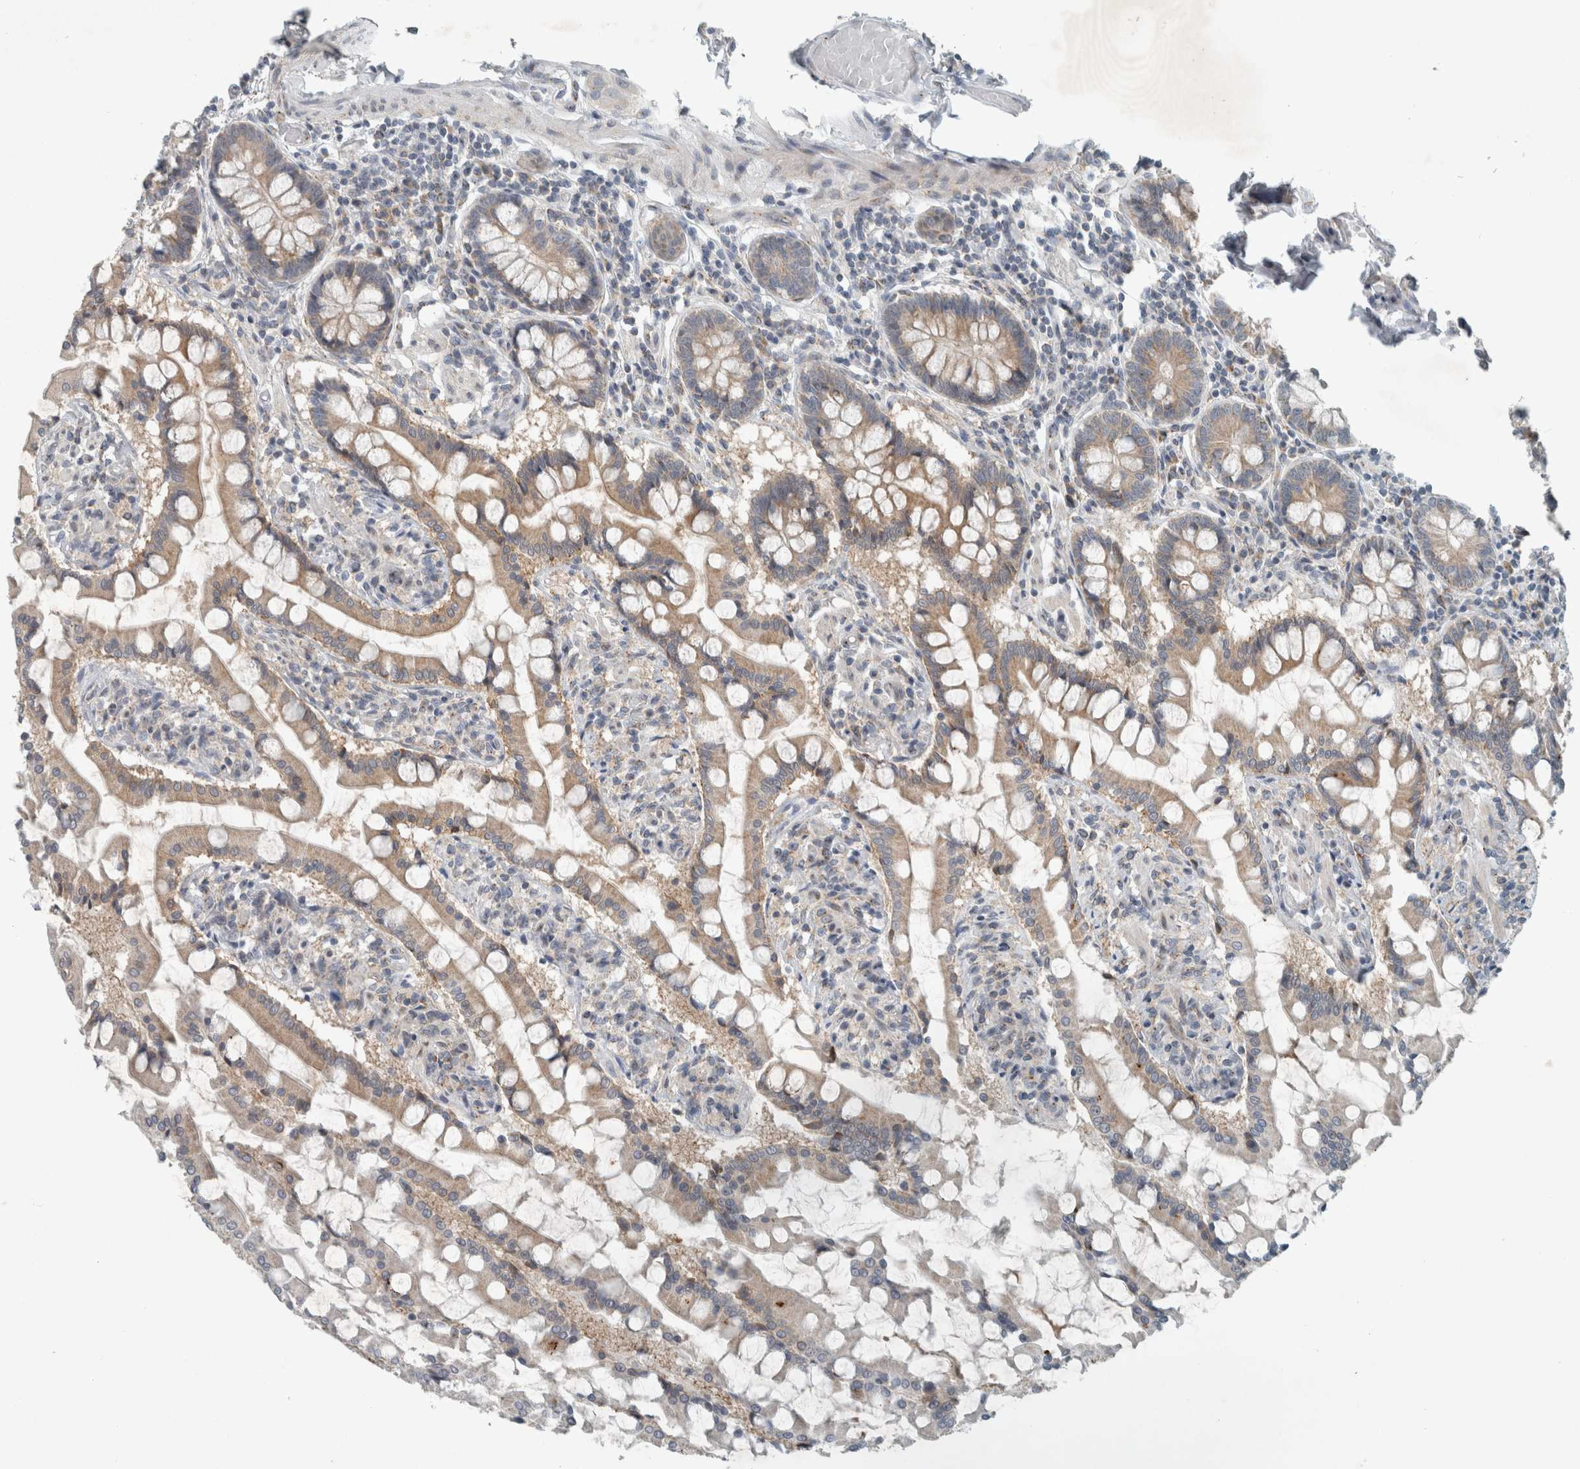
{"staining": {"intensity": "moderate", "quantity": ">75%", "location": "cytoplasmic/membranous"}, "tissue": "small intestine", "cell_type": "Glandular cells", "image_type": "normal", "snomed": [{"axis": "morphology", "description": "Normal tissue, NOS"}, {"axis": "topography", "description": "Small intestine"}], "caption": "An image of small intestine stained for a protein displays moderate cytoplasmic/membranous brown staining in glandular cells.", "gene": "KIF1C", "patient": {"sex": "male", "age": 41}}